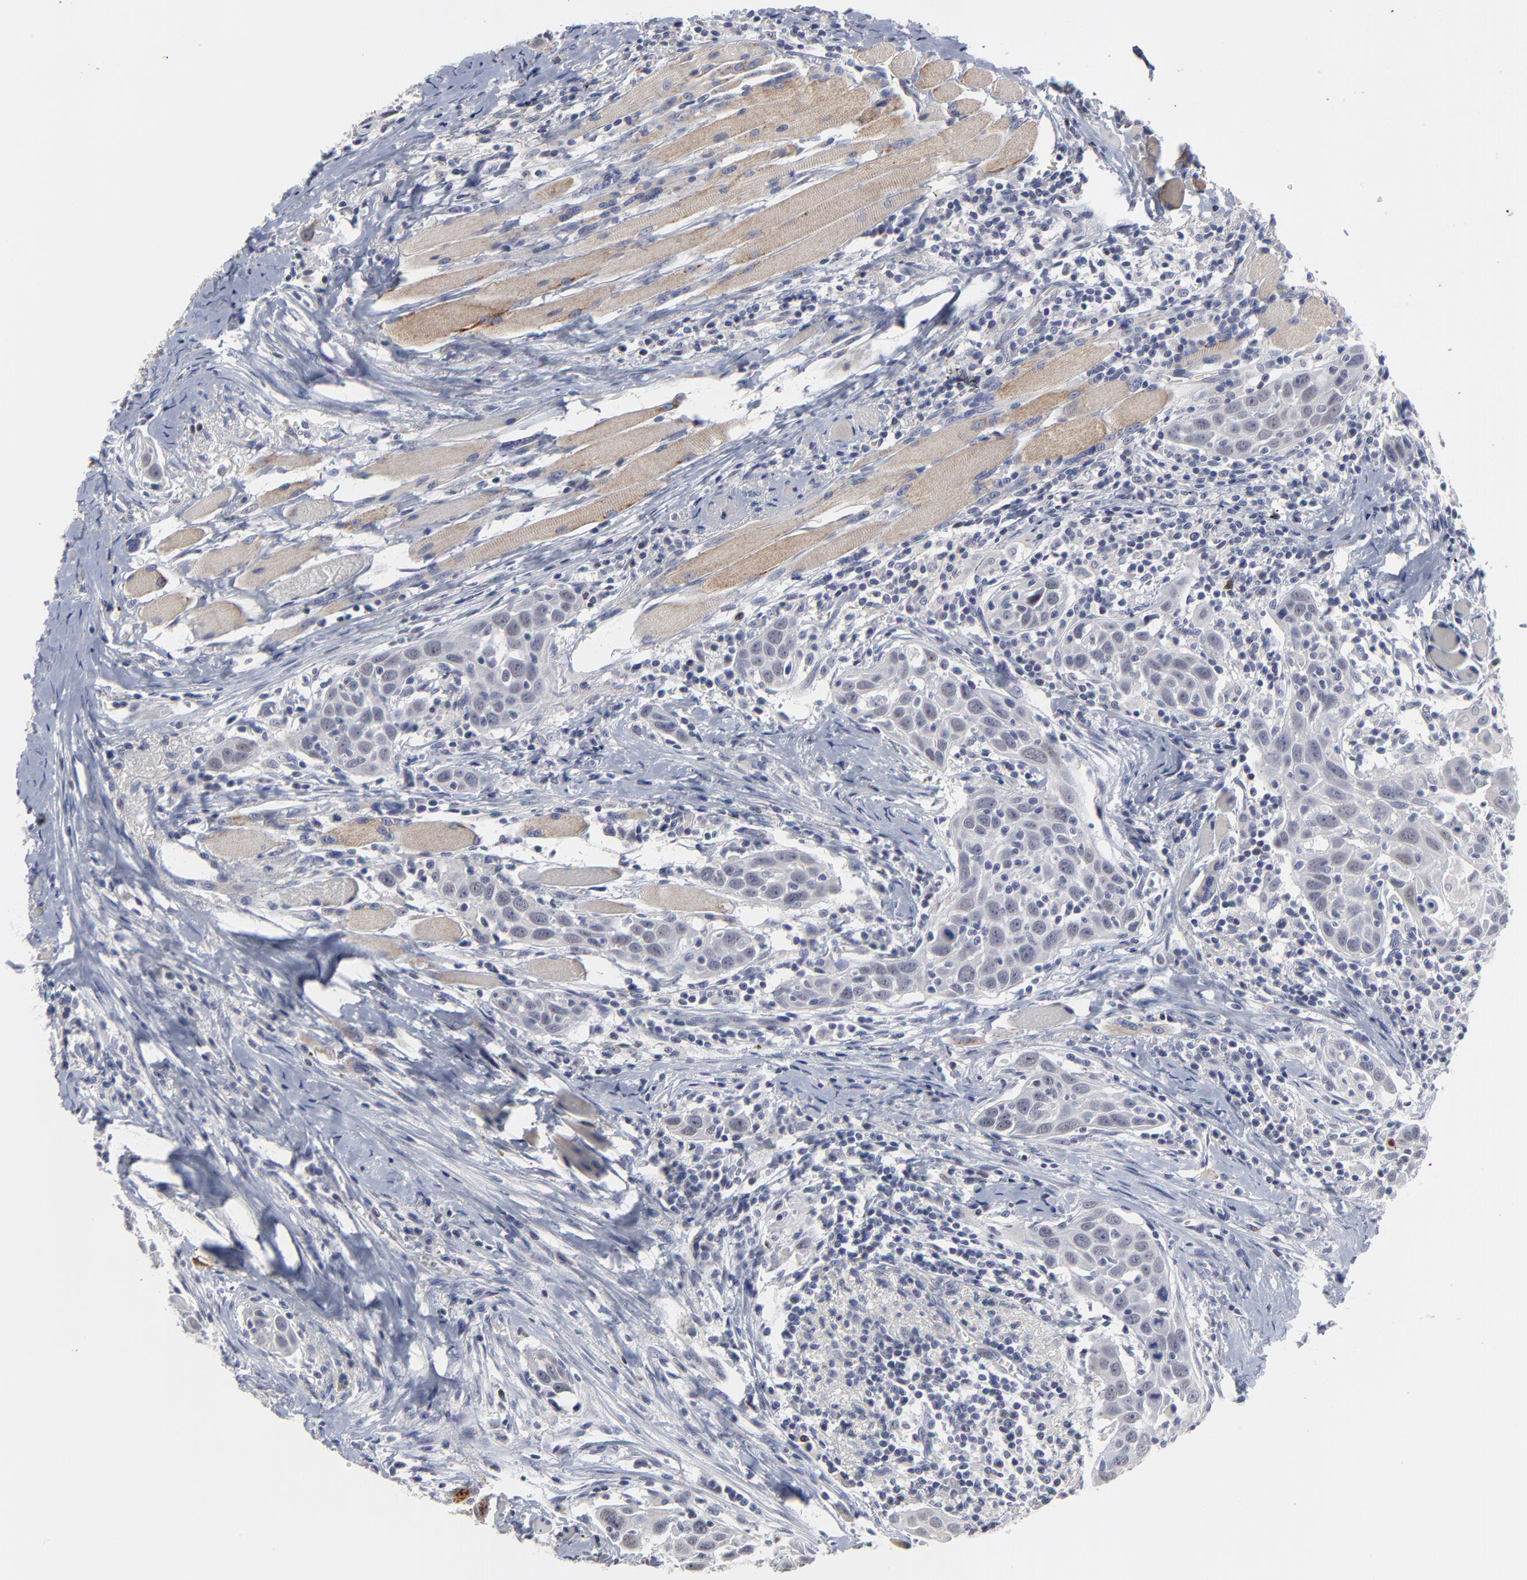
{"staining": {"intensity": "negative", "quantity": "none", "location": "none"}, "tissue": "head and neck cancer", "cell_type": "Tumor cells", "image_type": "cancer", "snomed": [{"axis": "morphology", "description": "Squamous cell carcinoma, NOS"}, {"axis": "topography", "description": "Oral tissue"}, {"axis": "topography", "description": "Head-Neck"}], "caption": "Squamous cell carcinoma (head and neck) was stained to show a protein in brown. There is no significant positivity in tumor cells.", "gene": "MAGEA10", "patient": {"sex": "female", "age": 50}}